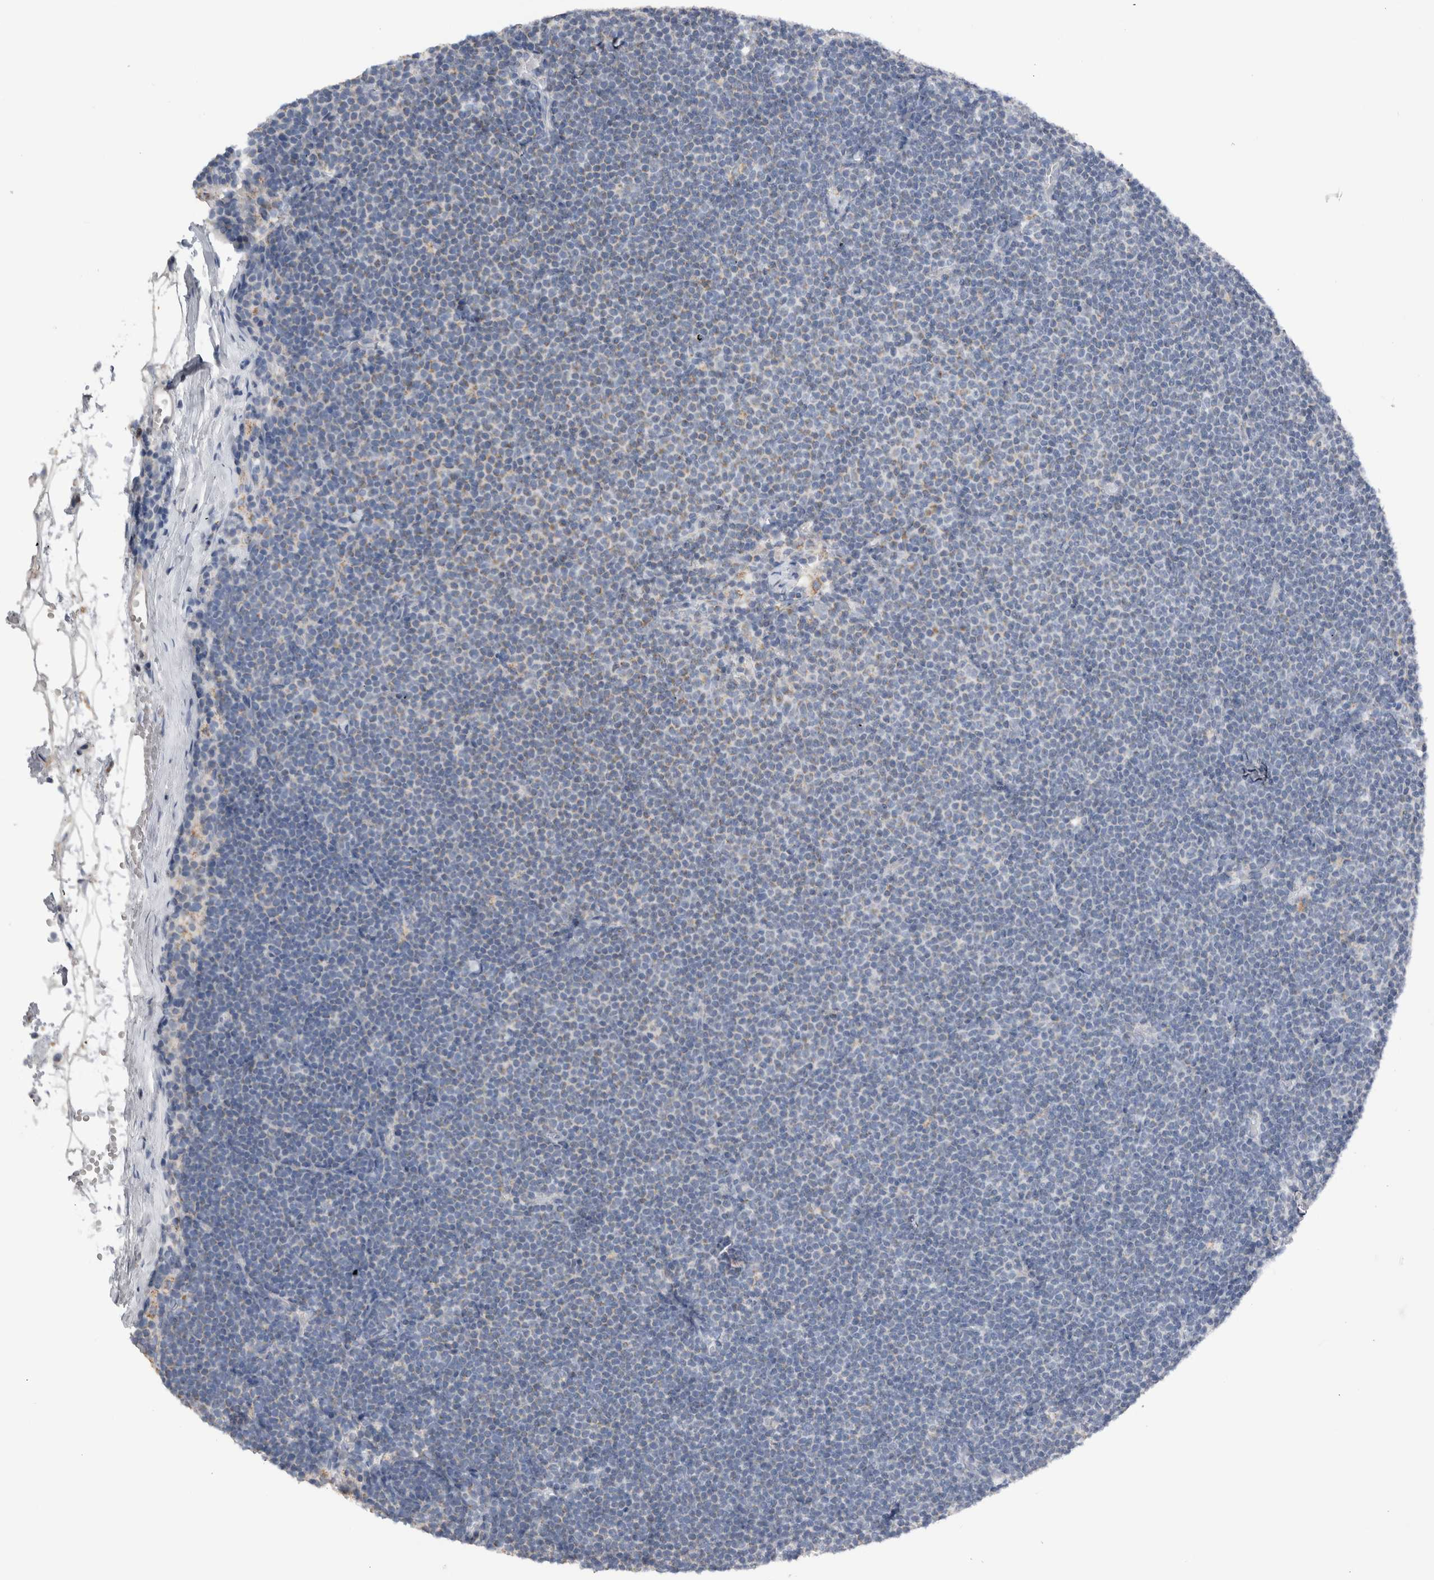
{"staining": {"intensity": "negative", "quantity": "none", "location": "none"}, "tissue": "lymphoma", "cell_type": "Tumor cells", "image_type": "cancer", "snomed": [{"axis": "morphology", "description": "Malignant lymphoma, non-Hodgkin's type, Low grade"}, {"axis": "topography", "description": "Lymph node"}], "caption": "The immunohistochemistry (IHC) histopathology image has no significant positivity in tumor cells of lymphoma tissue.", "gene": "DHRS4", "patient": {"sex": "female", "age": 53}}